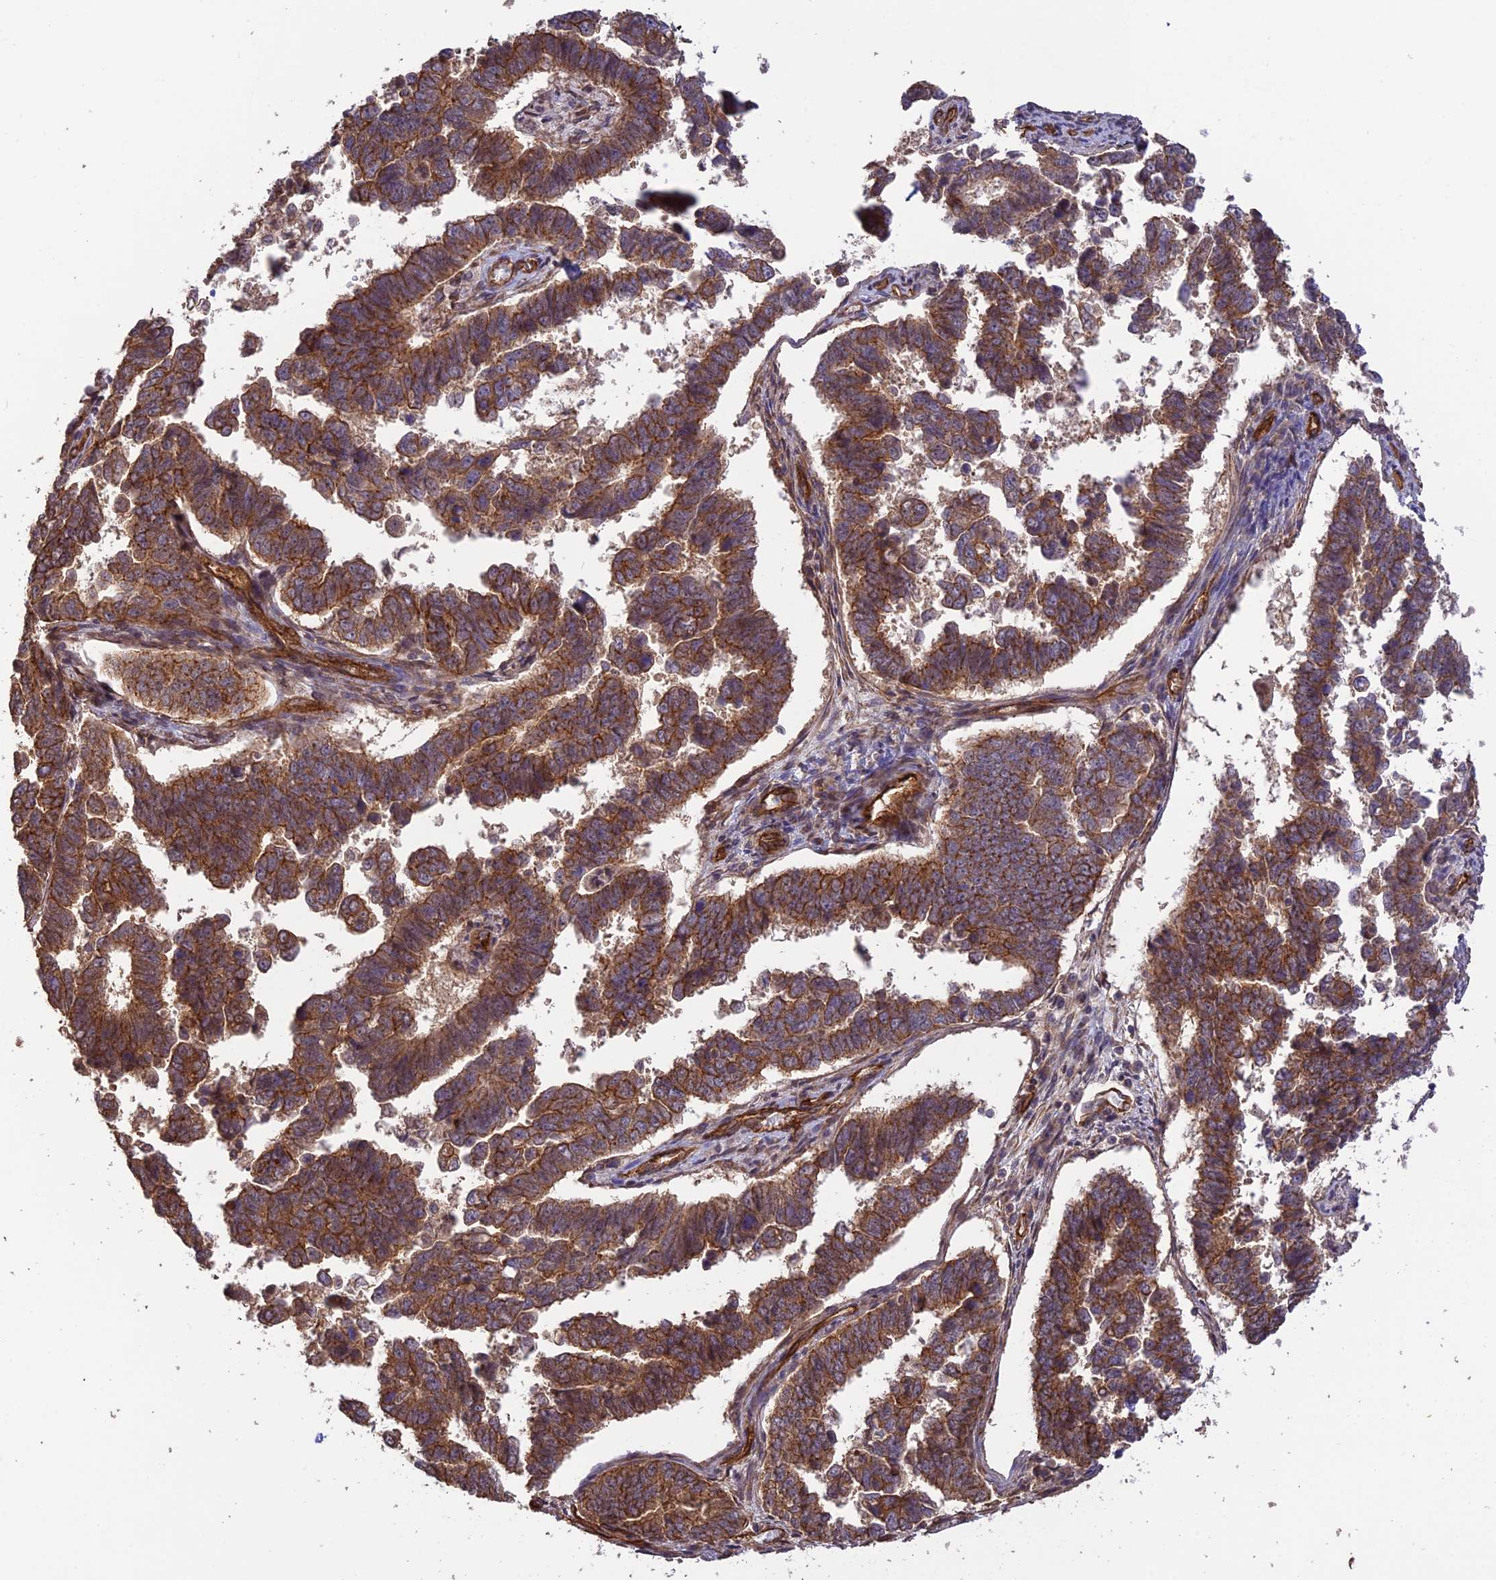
{"staining": {"intensity": "strong", "quantity": ">75%", "location": "cytoplasmic/membranous"}, "tissue": "endometrial cancer", "cell_type": "Tumor cells", "image_type": "cancer", "snomed": [{"axis": "morphology", "description": "Adenocarcinoma, NOS"}, {"axis": "topography", "description": "Endometrium"}], "caption": "This micrograph displays immunohistochemistry (IHC) staining of human endometrial cancer, with high strong cytoplasmic/membranous positivity in approximately >75% of tumor cells.", "gene": "HOMER2", "patient": {"sex": "female", "age": 75}}